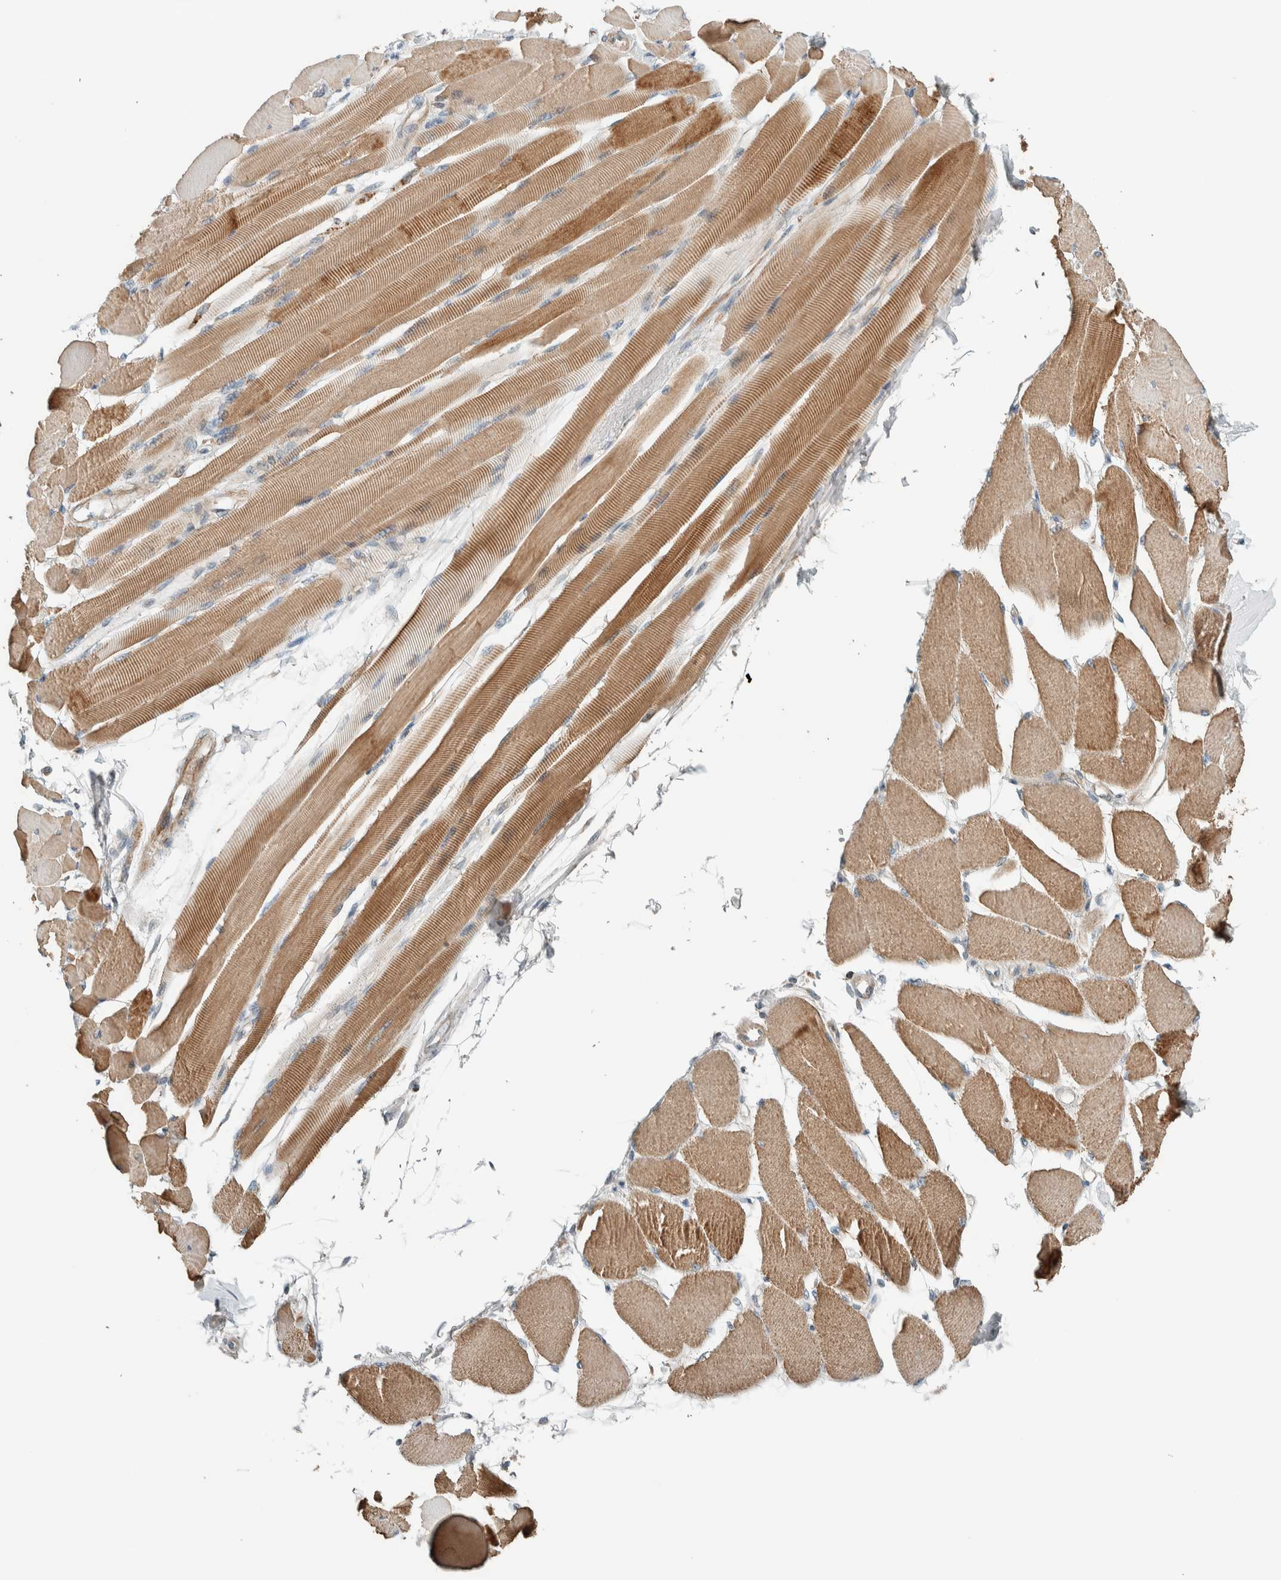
{"staining": {"intensity": "moderate", "quantity": ">75%", "location": "cytoplasmic/membranous"}, "tissue": "skeletal muscle", "cell_type": "Myocytes", "image_type": "normal", "snomed": [{"axis": "morphology", "description": "Normal tissue, NOS"}, {"axis": "topography", "description": "Skeletal muscle"}, {"axis": "topography", "description": "Peripheral nerve tissue"}], "caption": "High-magnification brightfield microscopy of benign skeletal muscle stained with DAB (3,3'-diaminobenzidine) (brown) and counterstained with hematoxylin (blue). myocytes exhibit moderate cytoplasmic/membranous positivity is identified in about>75% of cells.", "gene": "SLFN12L", "patient": {"sex": "female", "age": 84}}